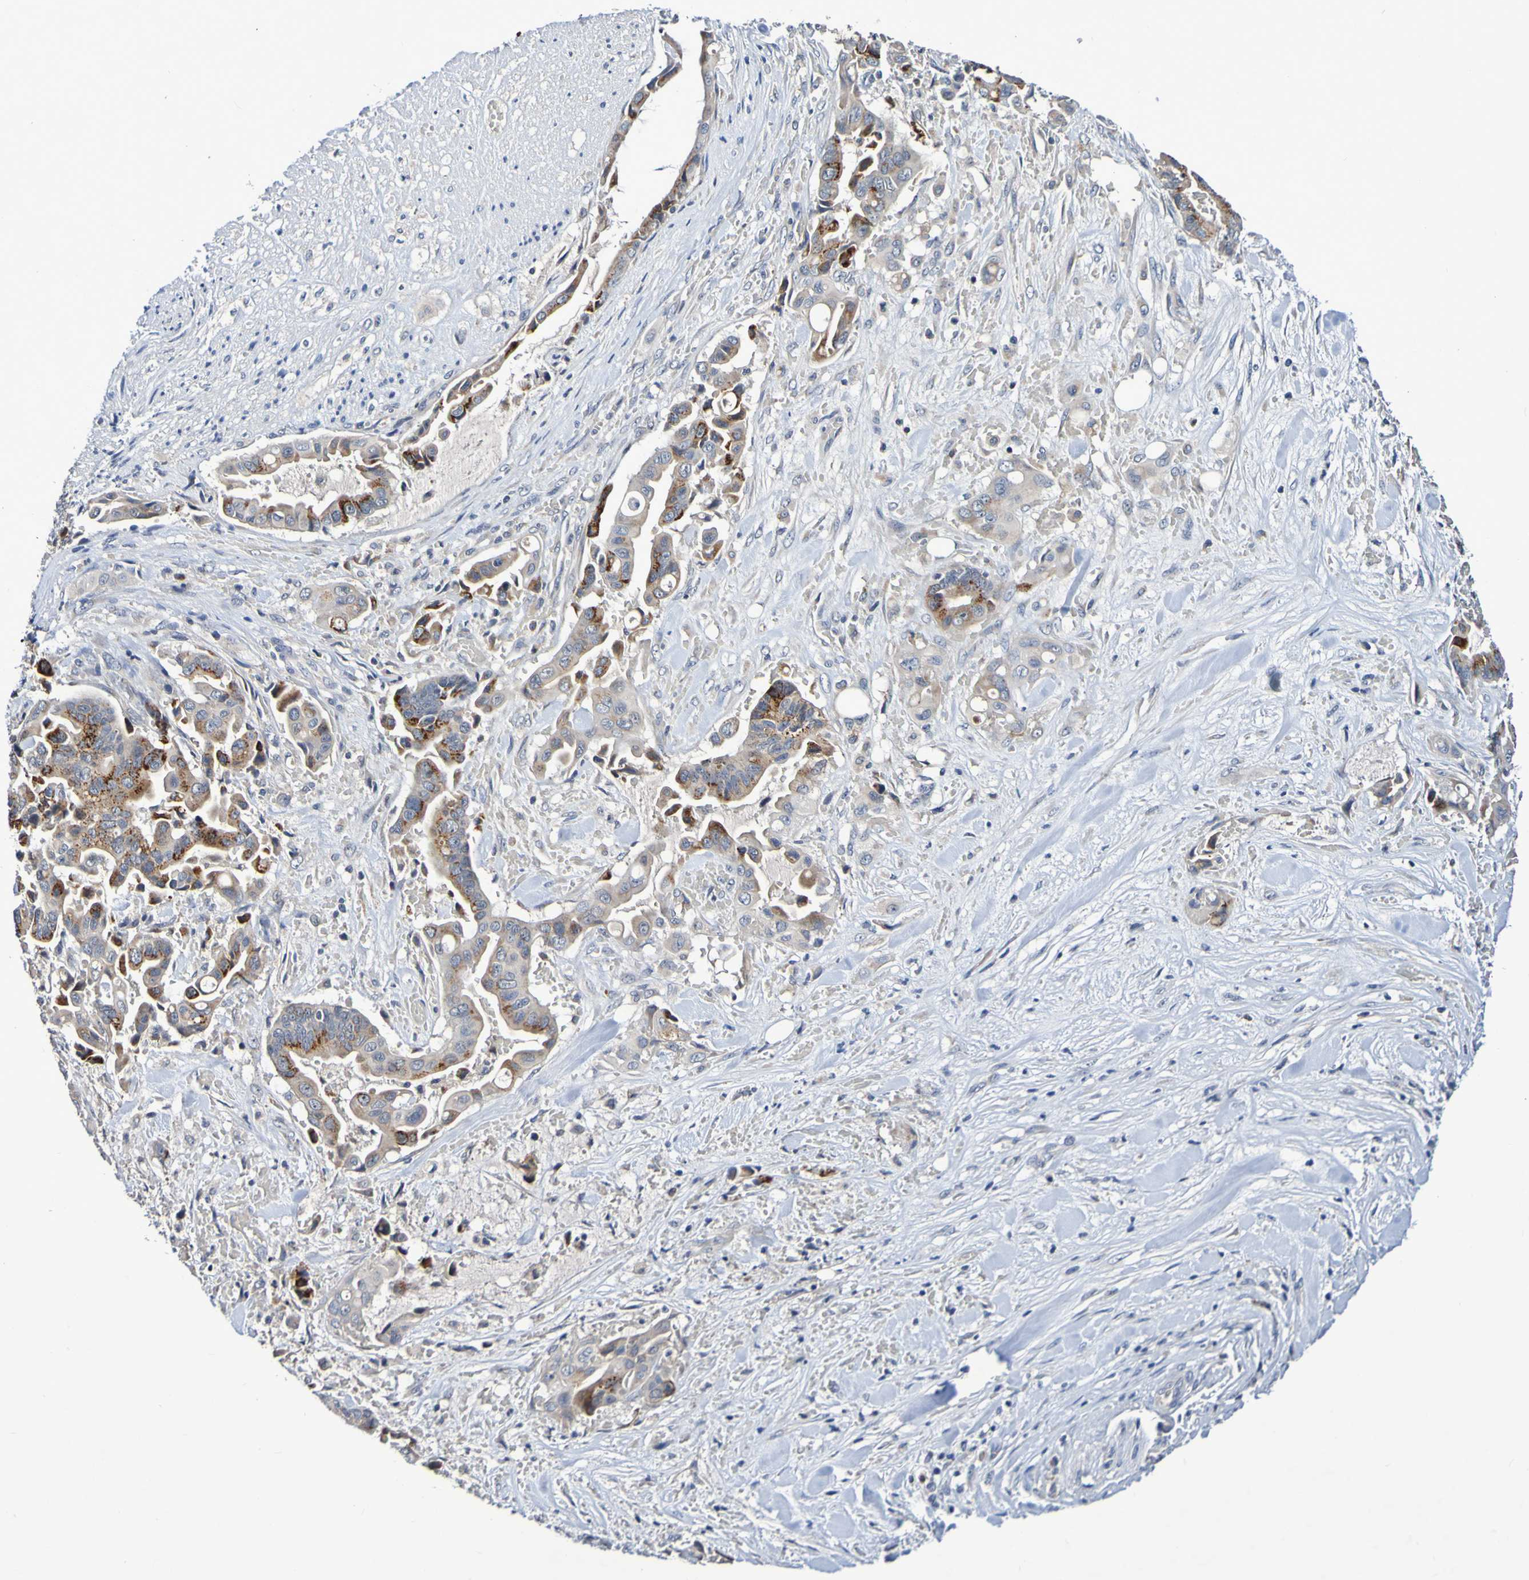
{"staining": {"intensity": "strong", "quantity": "25%-75%", "location": "cytoplasmic/membranous"}, "tissue": "liver cancer", "cell_type": "Tumor cells", "image_type": "cancer", "snomed": [{"axis": "morphology", "description": "Cholangiocarcinoma"}, {"axis": "topography", "description": "Liver"}], "caption": "Brown immunohistochemical staining in liver cancer demonstrates strong cytoplasmic/membranous staining in approximately 25%-75% of tumor cells.", "gene": "PTP4A2", "patient": {"sex": "female", "age": 61}}